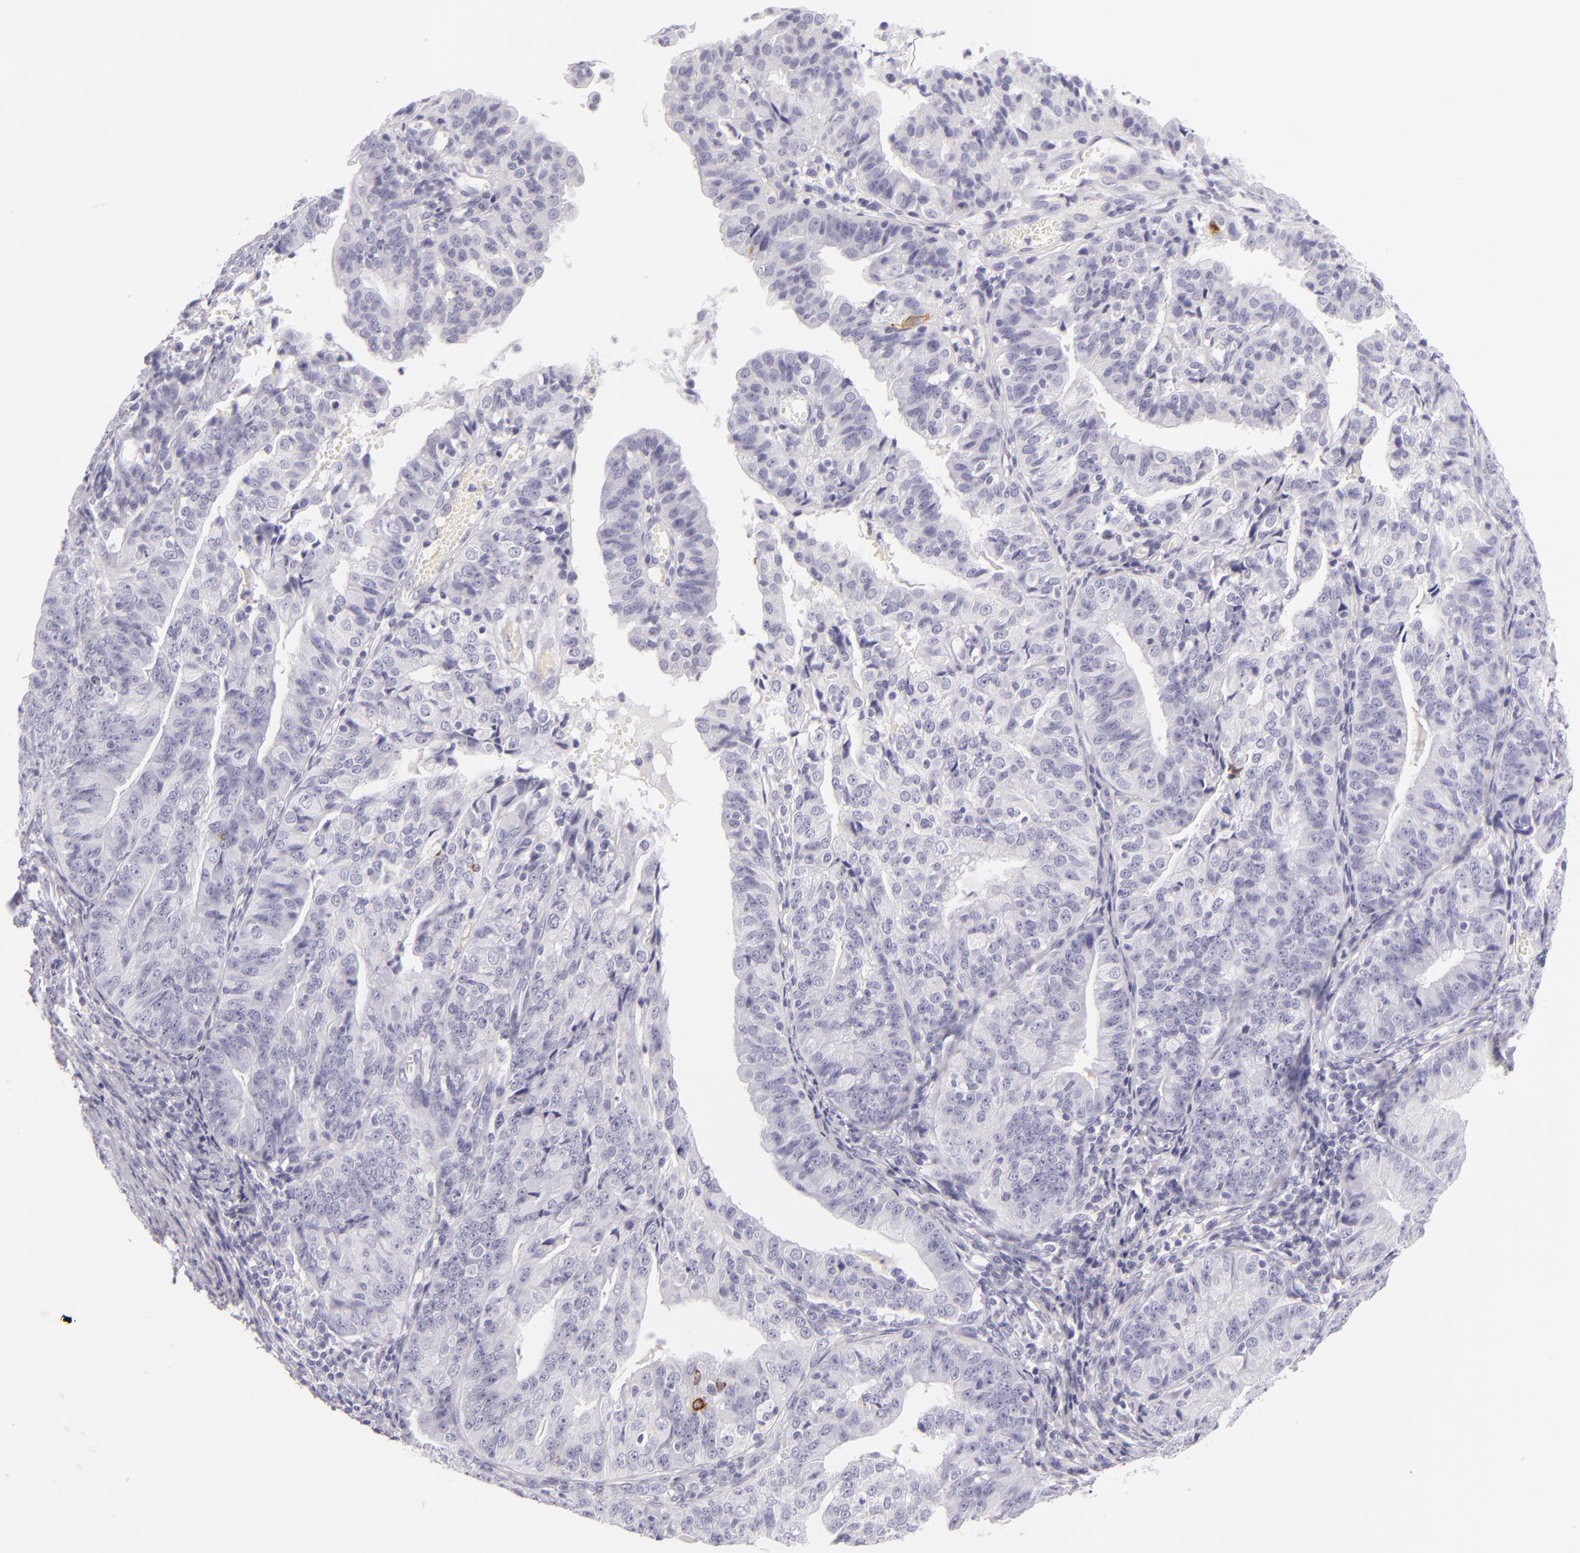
{"staining": {"intensity": "negative", "quantity": "none", "location": "none"}, "tissue": "endometrial cancer", "cell_type": "Tumor cells", "image_type": "cancer", "snomed": [{"axis": "morphology", "description": "Adenocarcinoma, NOS"}, {"axis": "topography", "description": "Endometrium"}], "caption": "Protein analysis of endometrial cancer (adenocarcinoma) exhibits no significant positivity in tumor cells.", "gene": "INA", "patient": {"sex": "female", "age": 56}}